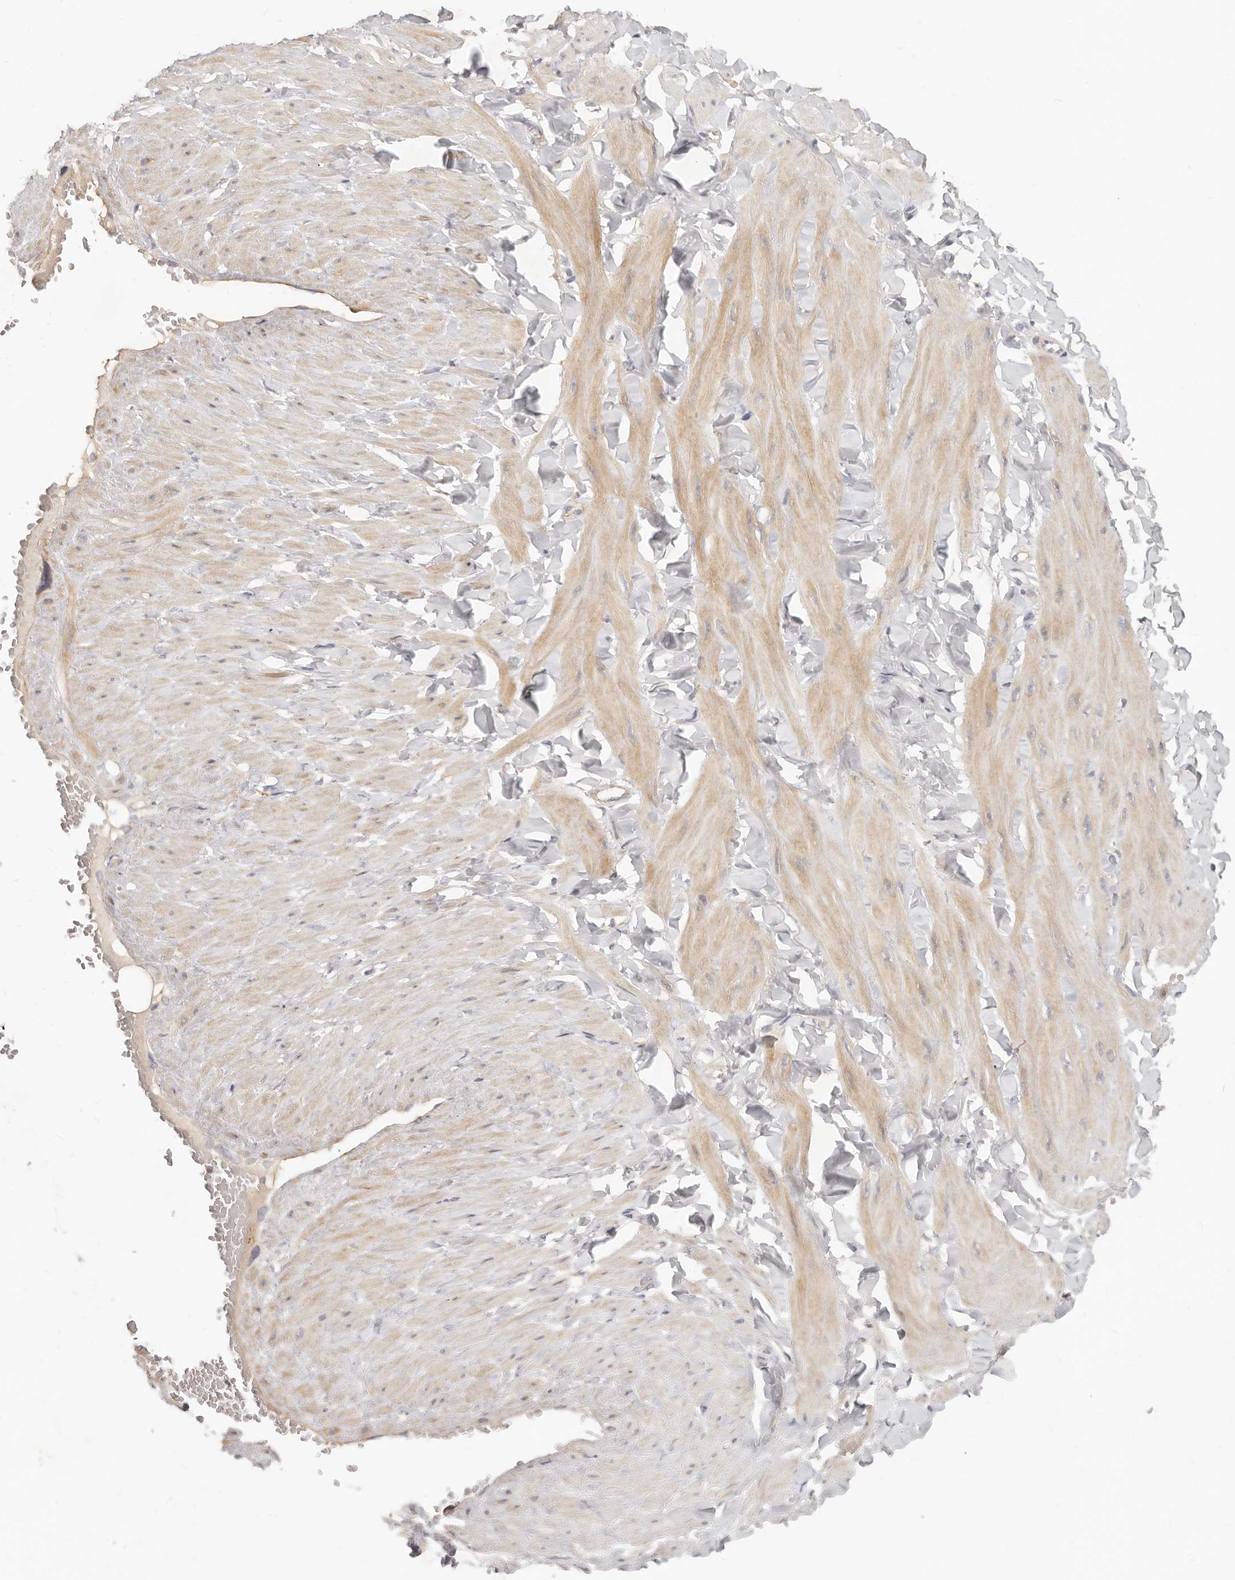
{"staining": {"intensity": "negative", "quantity": "none", "location": "none"}, "tissue": "adipose tissue", "cell_type": "Adipocytes", "image_type": "normal", "snomed": [{"axis": "morphology", "description": "Normal tissue, NOS"}, {"axis": "topography", "description": "Adipose tissue"}, {"axis": "topography", "description": "Vascular tissue"}, {"axis": "topography", "description": "Peripheral nerve tissue"}], "caption": "Adipose tissue was stained to show a protein in brown. There is no significant positivity in adipocytes. (IHC, brightfield microscopy, high magnification).", "gene": "TFB2M", "patient": {"sex": "male", "age": 25}}